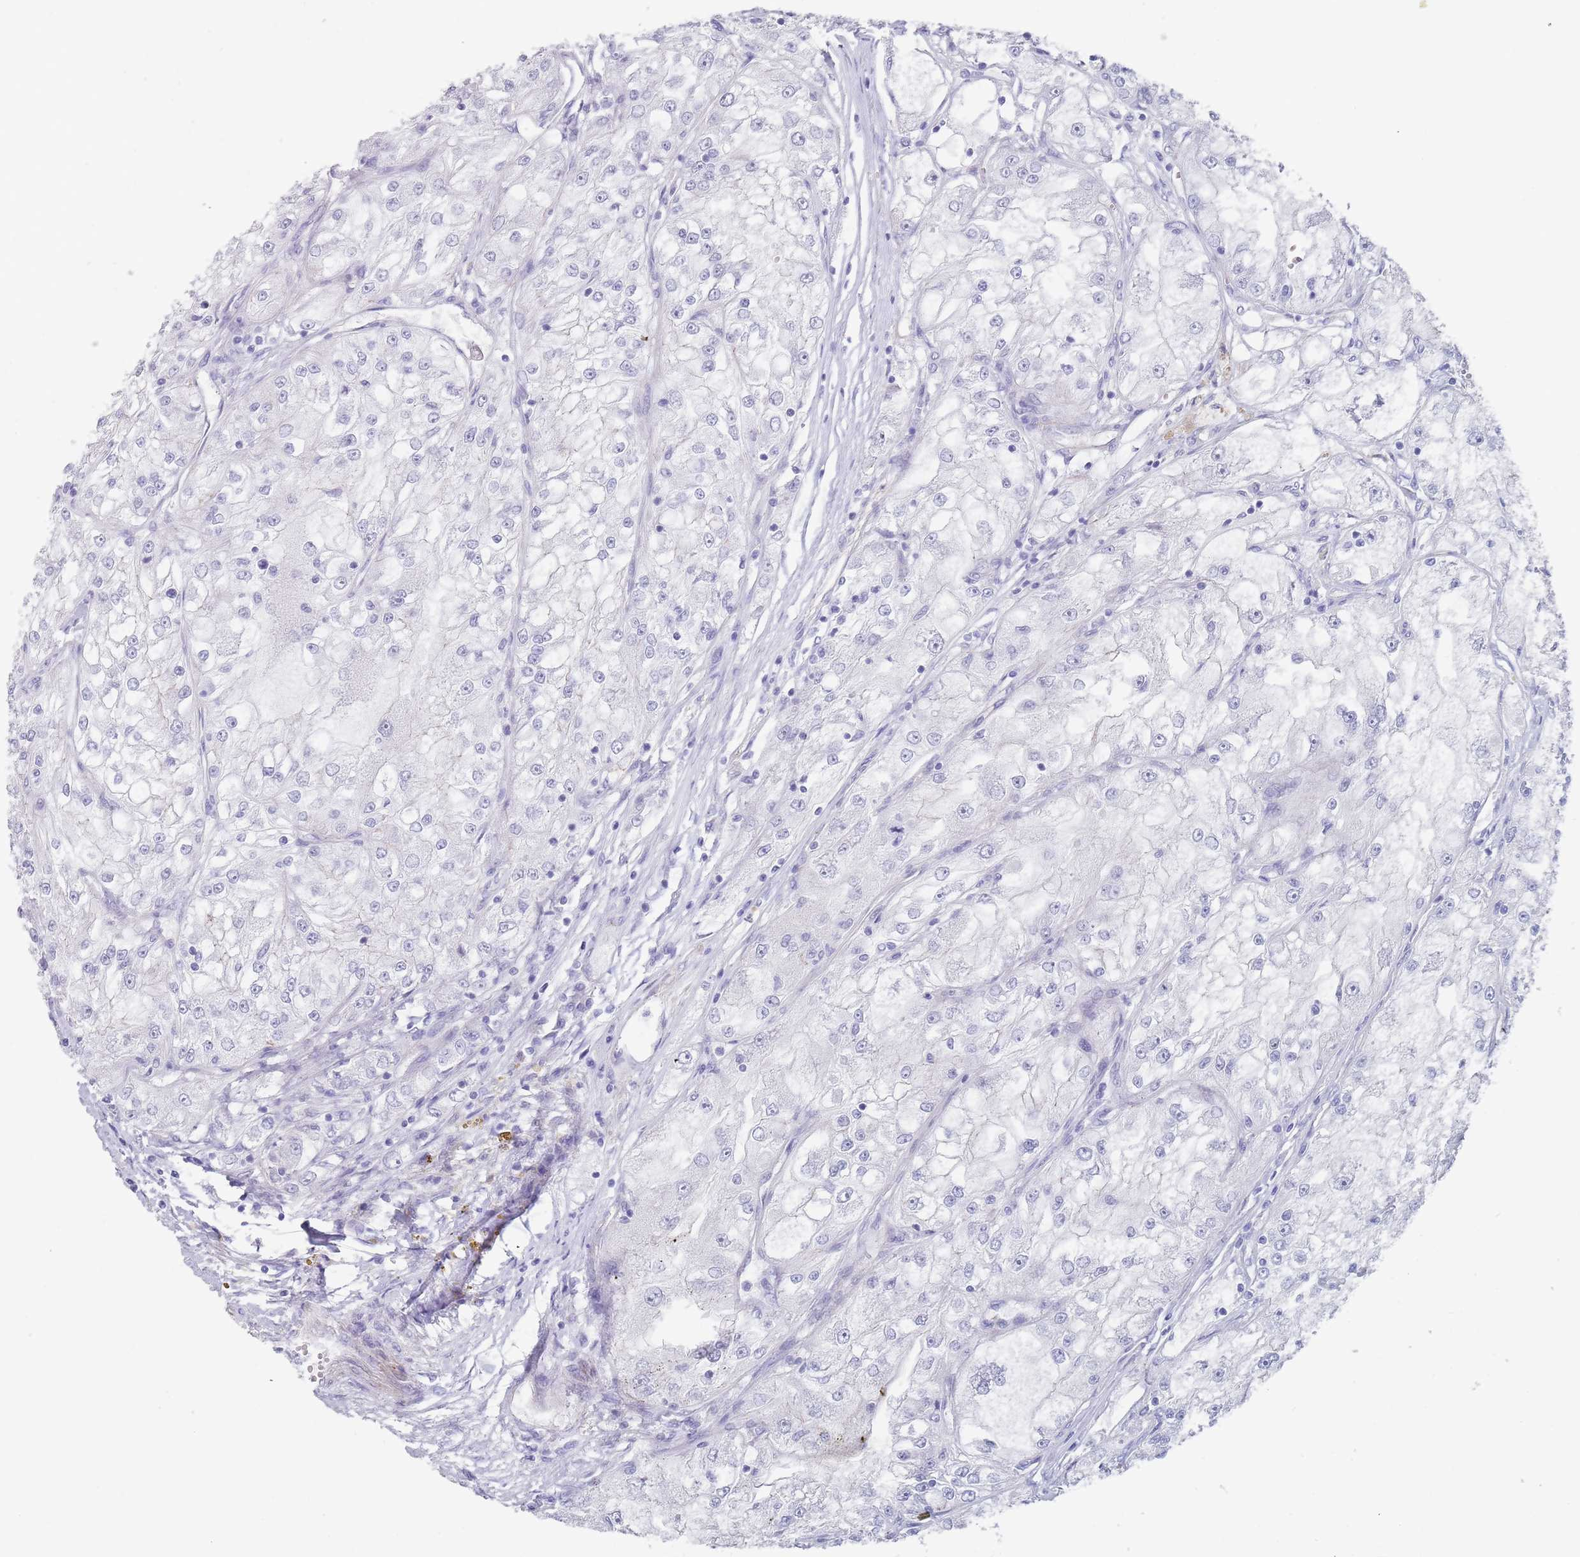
{"staining": {"intensity": "negative", "quantity": "none", "location": "none"}, "tissue": "renal cancer", "cell_type": "Tumor cells", "image_type": "cancer", "snomed": [{"axis": "morphology", "description": "Adenocarcinoma, NOS"}, {"axis": "topography", "description": "Kidney"}], "caption": "DAB immunohistochemical staining of adenocarcinoma (renal) shows no significant staining in tumor cells.", "gene": "OR5A2", "patient": {"sex": "female", "age": 72}}